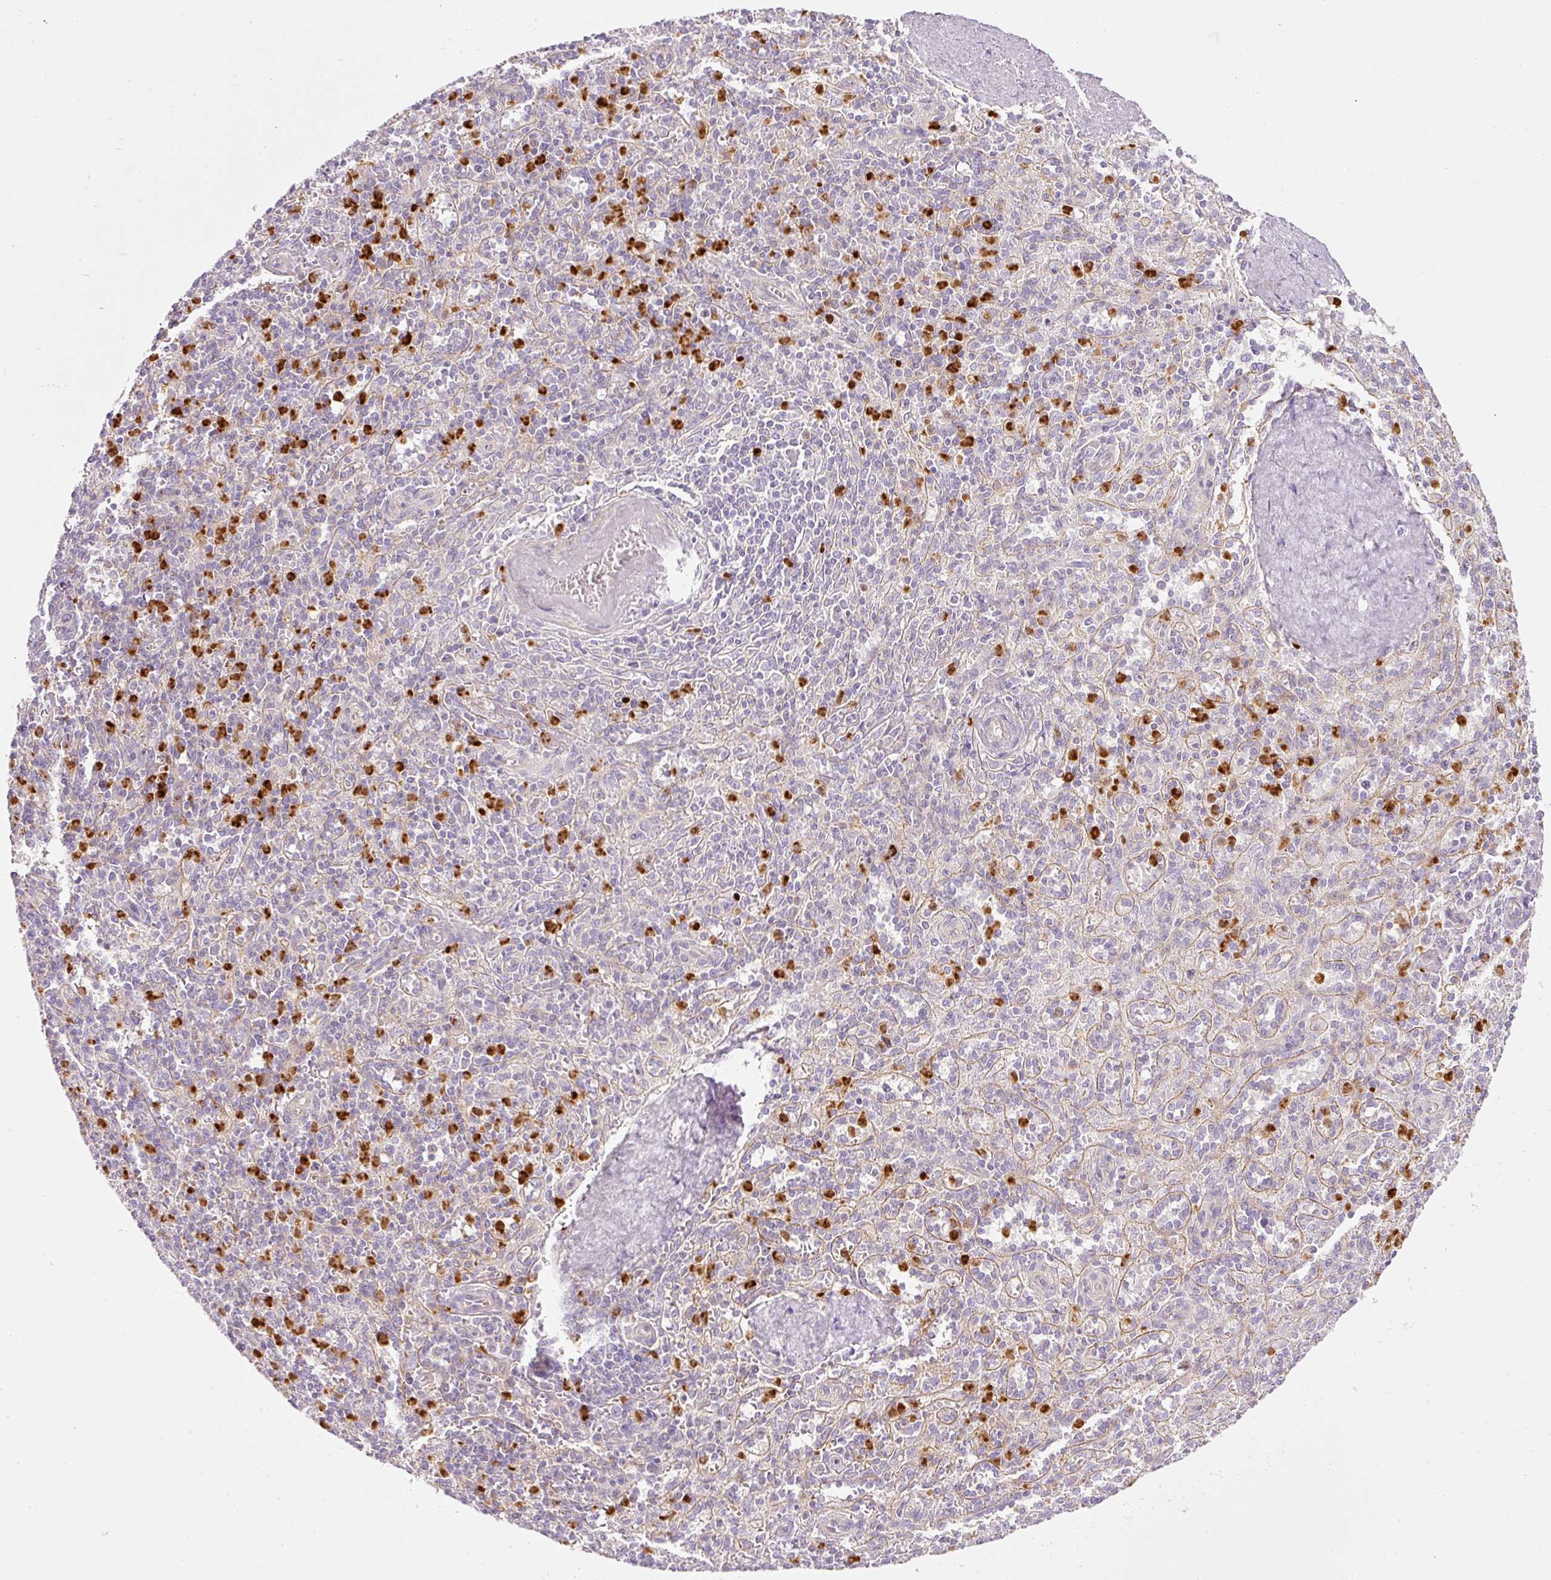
{"staining": {"intensity": "strong", "quantity": "25%-75%", "location": "cytoplasmic/membranous"}, "tissue": "spleen", "cell_type": "Cells in red pulp", "image_type": "normal", "snomed": [{"axis": "morphology", "description": "Normal tissue, NOS"}, {"axis": "topography", "description": "Spleen"}], "caption": "A micrograph of spleen stained for a protein shows strong cytoplasmic/membranous brown staining in cells in red pulp.", "gene": "MAP3K3", "patient": {"sex": "female", "age": 70}}